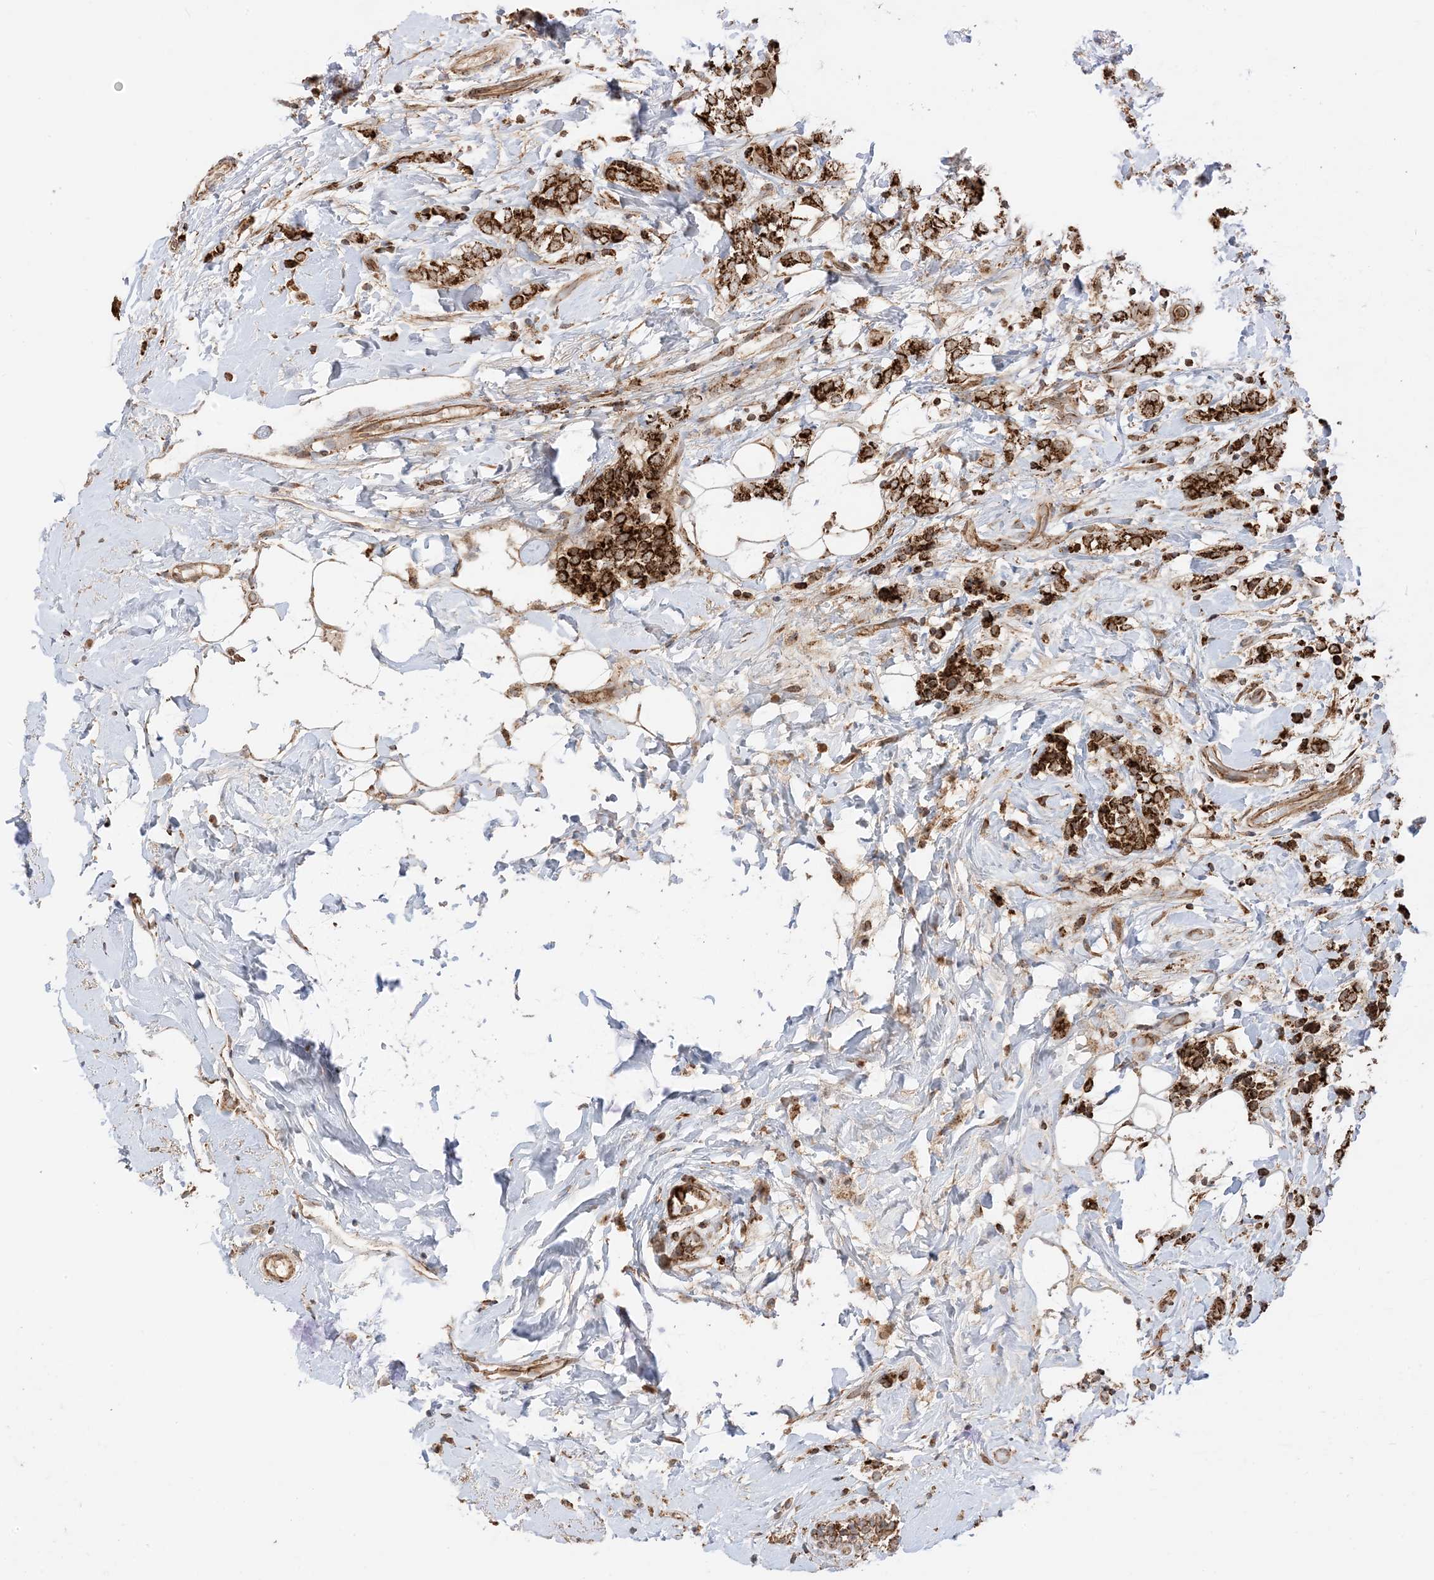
{"staining": {"intensity": "strong", "quantity": ">75%", "location": "cytoplasmic/membranous"}, "tissue": "breast cancer", "cell_type": "Tumor cells", "image_type": "cancer", "snomed": [{"axis": "morphology", "description": "Normal tissue, NOS"}, {"axis": "morphology", "description": "Lobular carcinoma"}, {"axis": "topography", "description": "Breast"}], "caption": "This is a photomicrograph of immunohistochemistry staining of breast cancer (lobular carcinoma), which shows strong positivity in the cytoplasmic/membranous of tumor cells.", "gene": "N4BP3", "patient": {"sex": "female", "age": 47}}